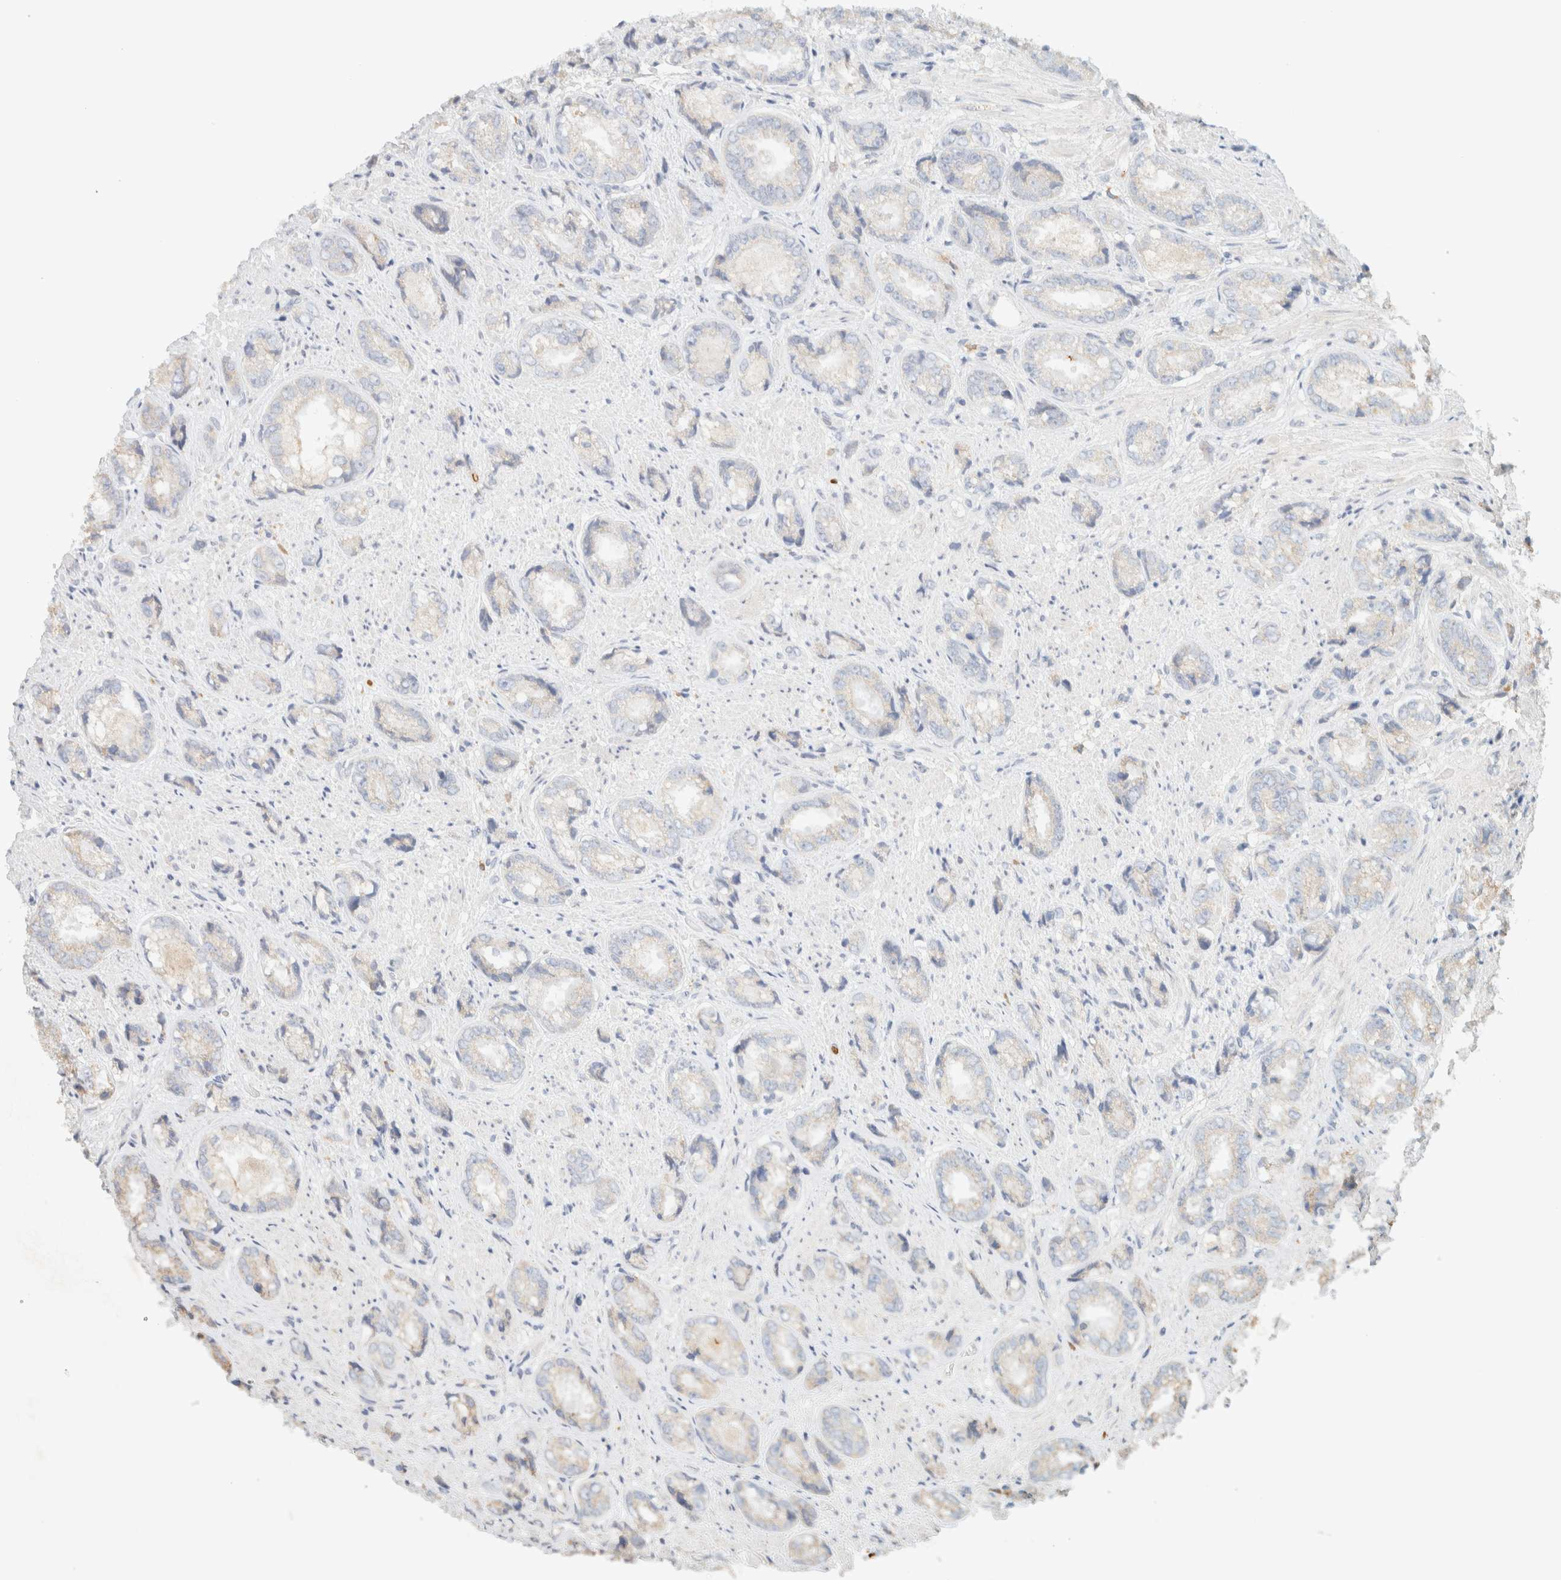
{"staining": {"intensity": "weak", "quantity": "<25%", "location": "cytoplasmic/membranous"}, "tissue": "prostate cancer", "cell_type": "Tumor cells", "image_type": "cancer", "snomed": [{"axis": "morphology", "description": "Adenocarcinoma, High grade"}, {"axis": "topography", "description": "Prostate"}], "caption": "The immunohistochemistry histopathology image has no significant expression in tumor cells of prostate cancer tissue. (DAB (3,3'-diaminobenzidine) IHC, high magnification).", "gene": "TTC3", "patient": {"sex": "male", "age": 61}}